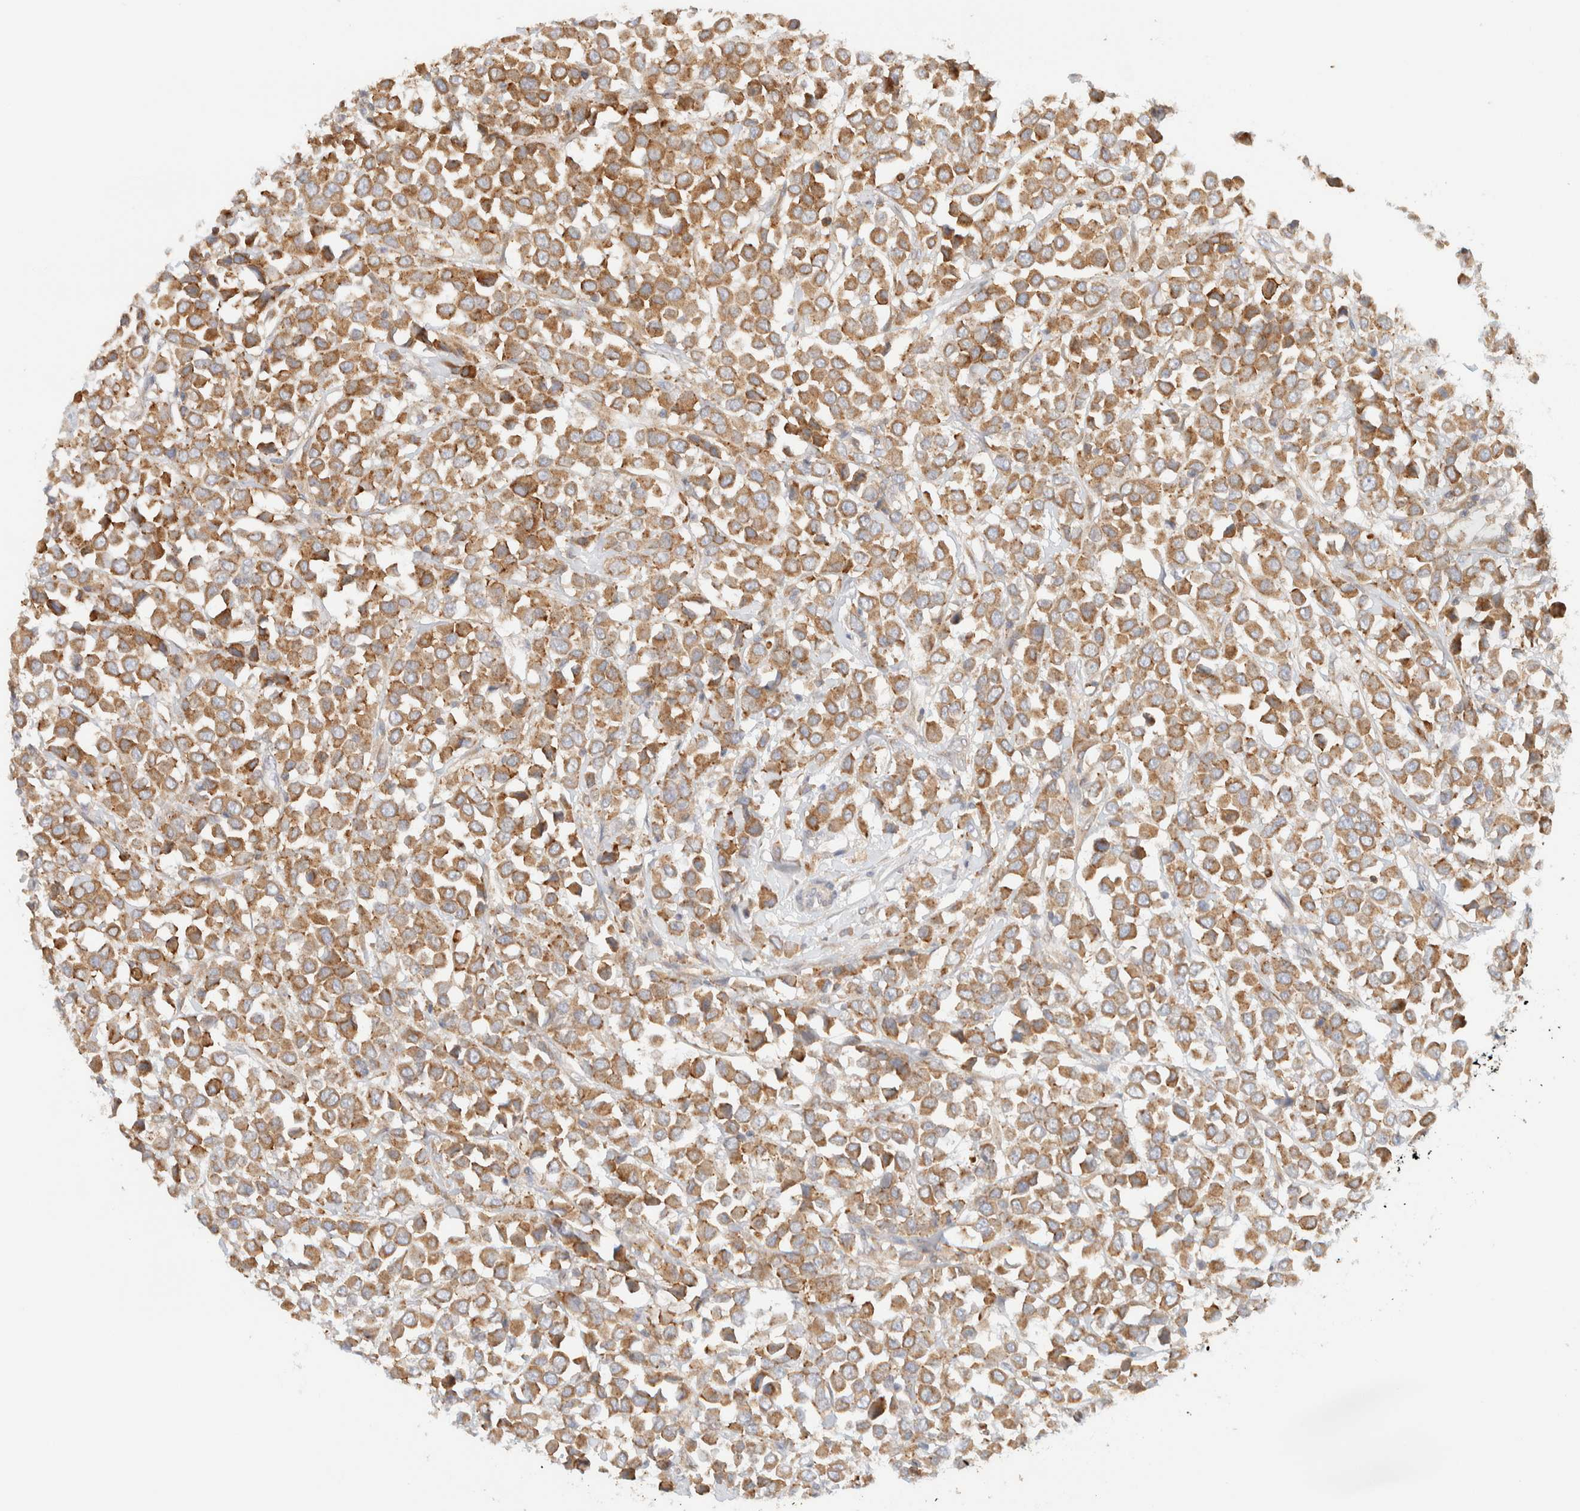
{"staining": {"intensity": "moderate", "quantity": ">75%", "location": "cytoplasmic/membranous"}, "tissue": "breast cancer", "cell_type": "Tumor cells", "image_type": "cancer", "snomed": [{"axis": "morphology", "description": "Duct carcinoma"}, {"axis": "topography", "description": "Breast"}], "caption": "Immunohistochemistry (IHC) (DAB) staining of human invasive ductal carcinoma (breast) shows moderate cytoplasmic/membranous protein staining in approximately >75% of tumor cells.", "gene": "NT5C", "patient": {"sex": "female", "age": 61}}